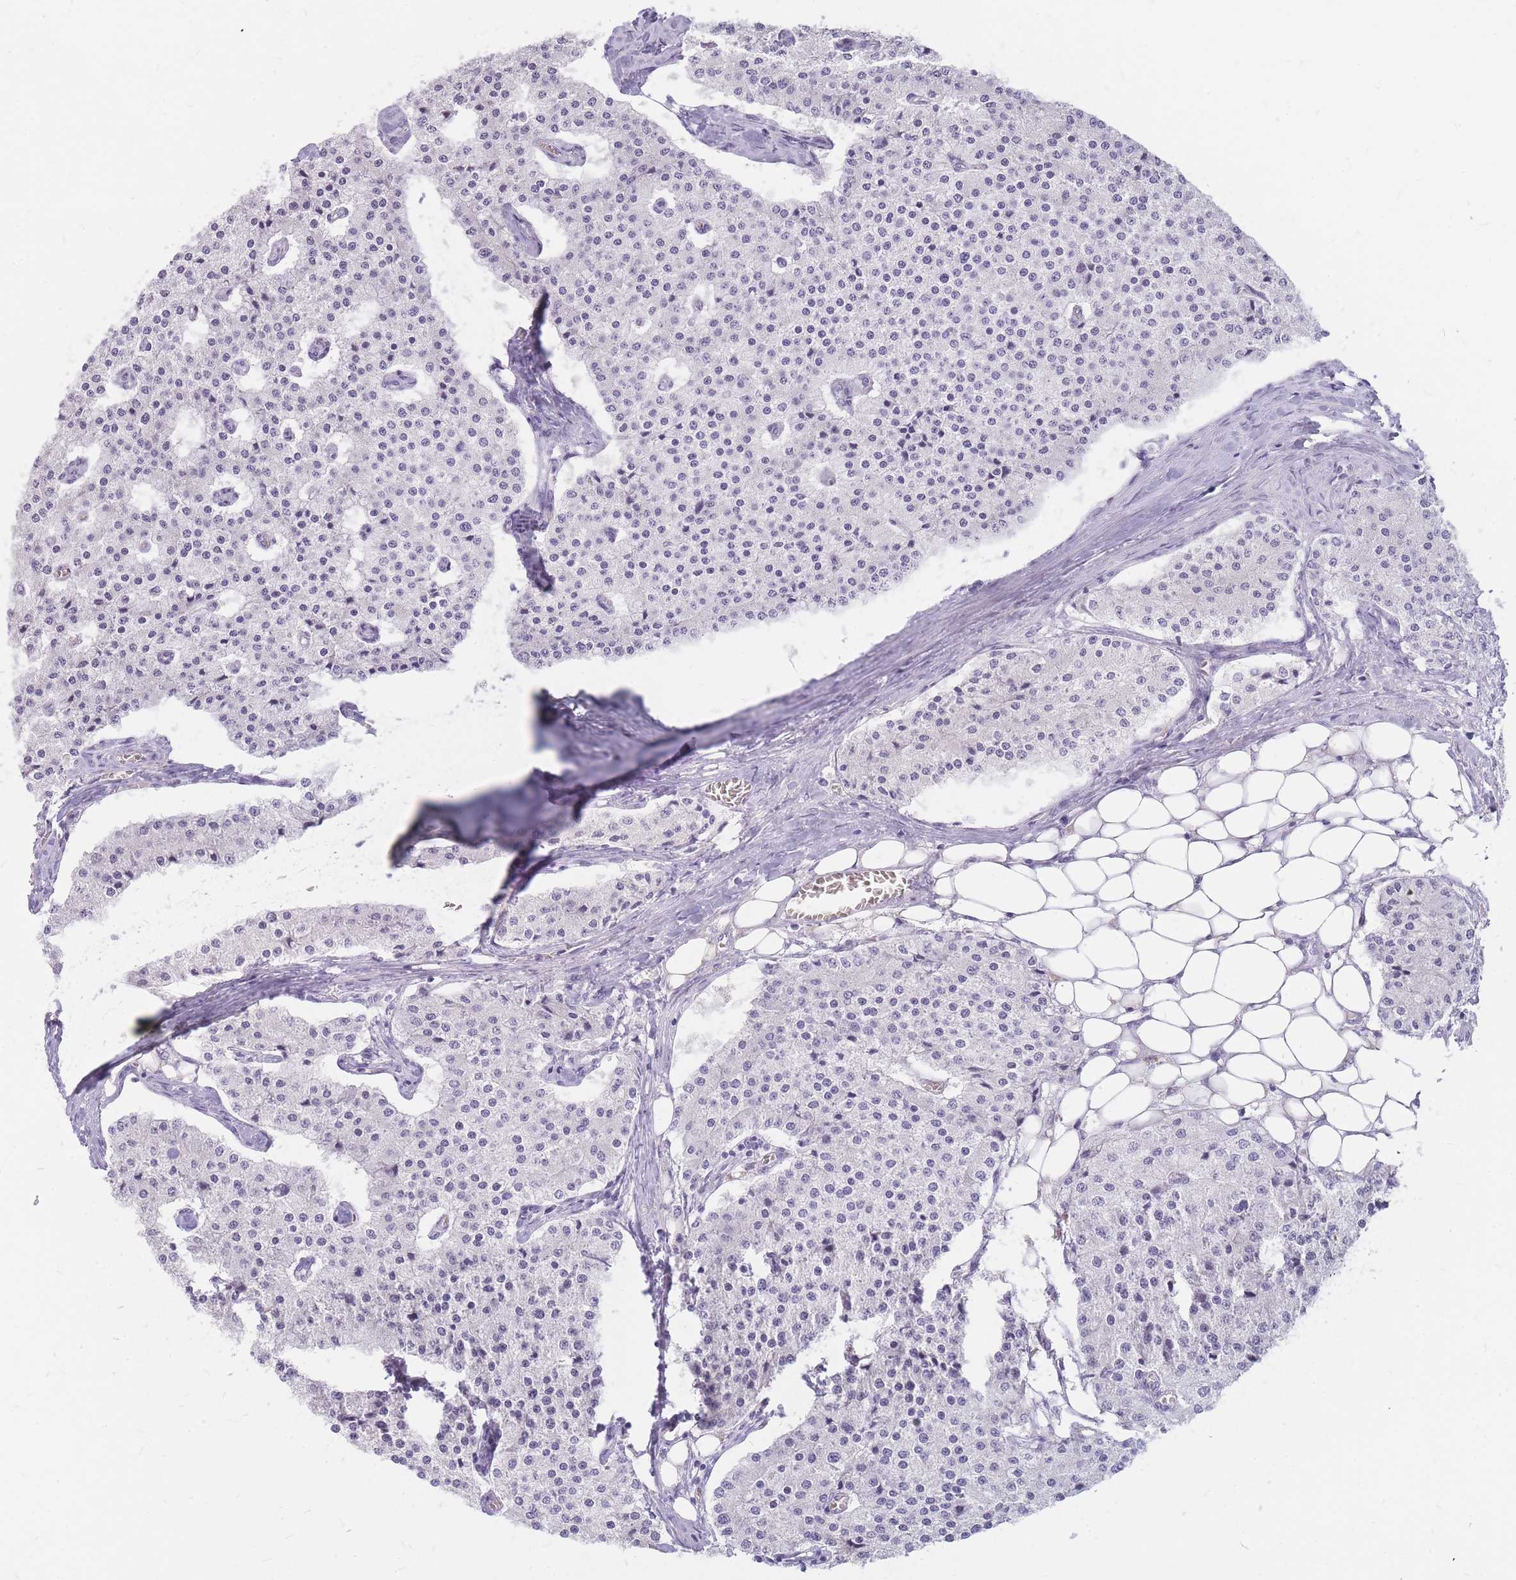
{"staining": {"intensity": "negative", "quantity": "none", "location": "none"}, "tissue": "carcinoid", "cell_type": "Tumor cells", "image_type": "cancer", "snomed": [{"axis": "morphology", "description": "Carcinoid, malignant, NOS"}, {"axis": "topography", "description": "Colon"}], "caption": "Tumor cells show no significant protein positivity in carcinoid.", "gene": "INS", "patient": {"sex": "female", "age": 52}}